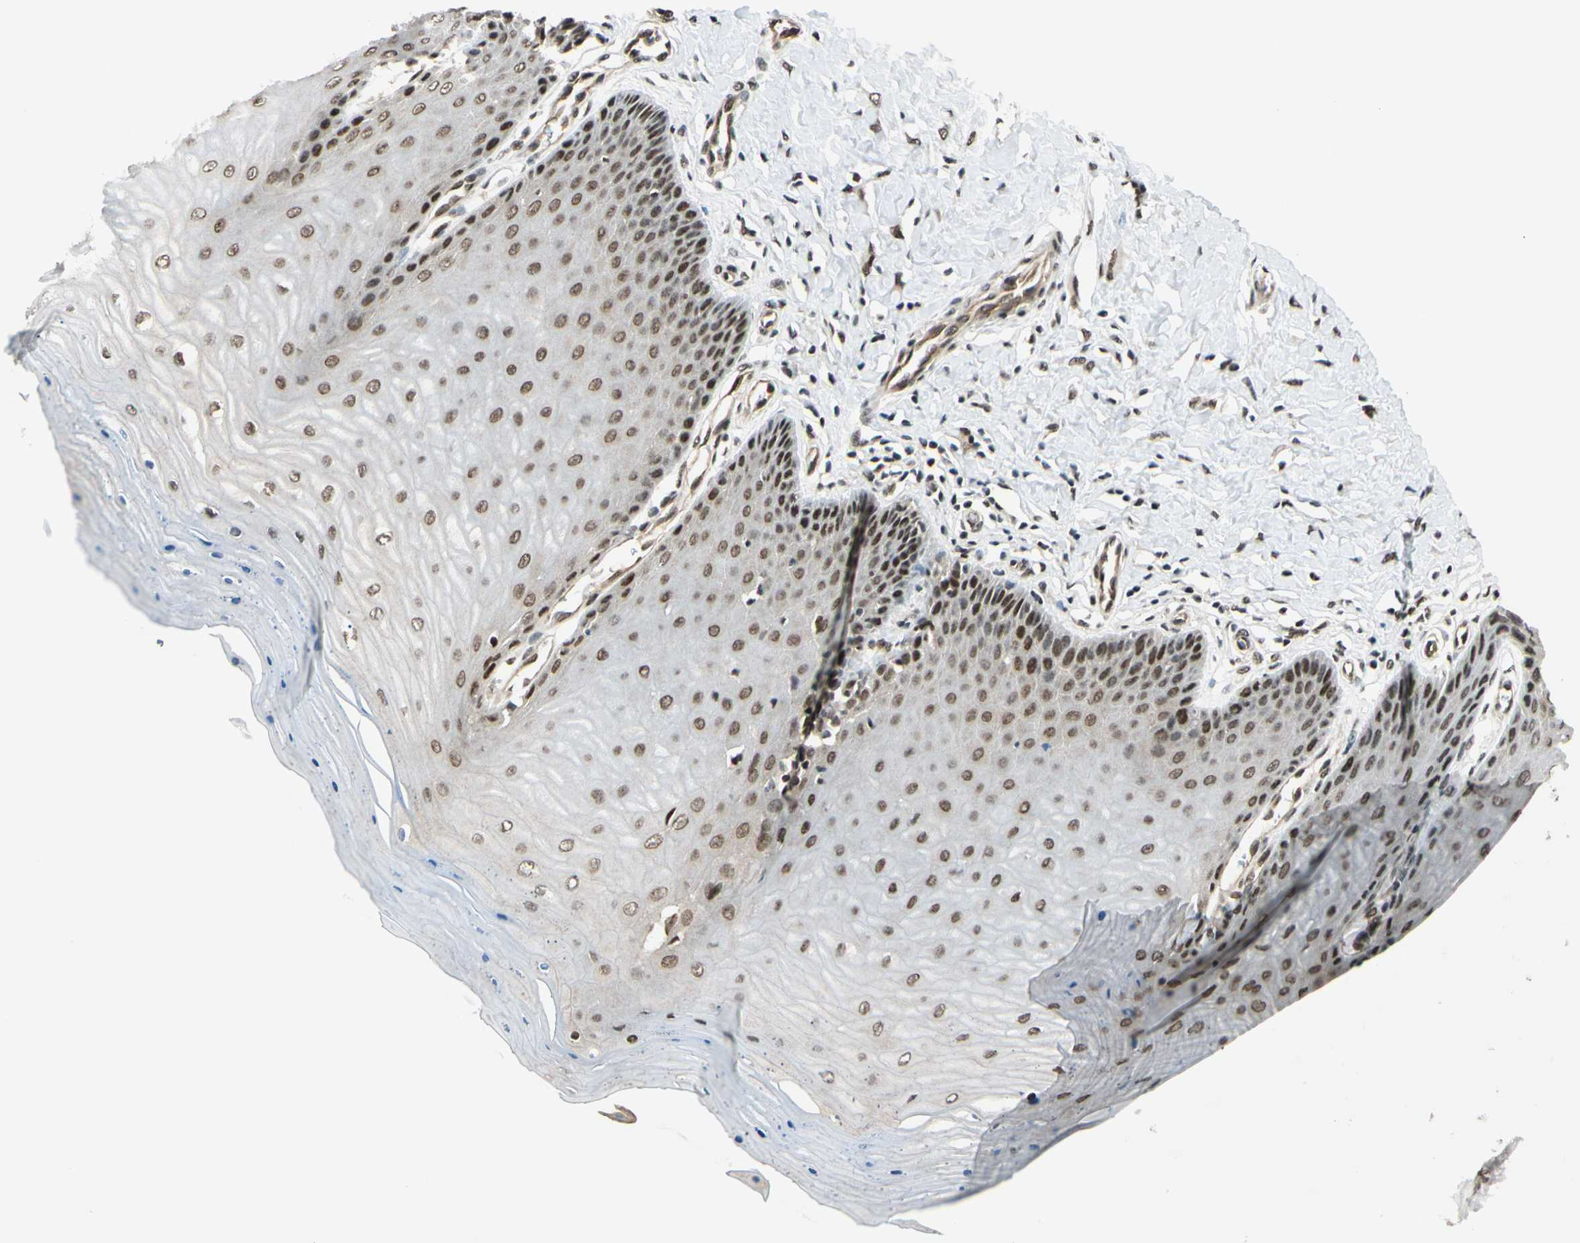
{"staining": {"intensity": "strong", "quantity": ">75%", "location": "nuclear"}, "tissue": "cervix", "cell_type": "Glandular cells", "image_type": "normal", "snomed": [{"axis": "morphology", "description": "Normal tissue, NOS"}, {"axis": "topography", "description": "Cervix"}], "caption": "Protein staining displays strong nuclear positivity in approximately >75% of glandular cells in unremarkable cervix.", "gene": "SUFU", "patient": {"sex": "female", "age": 55}}